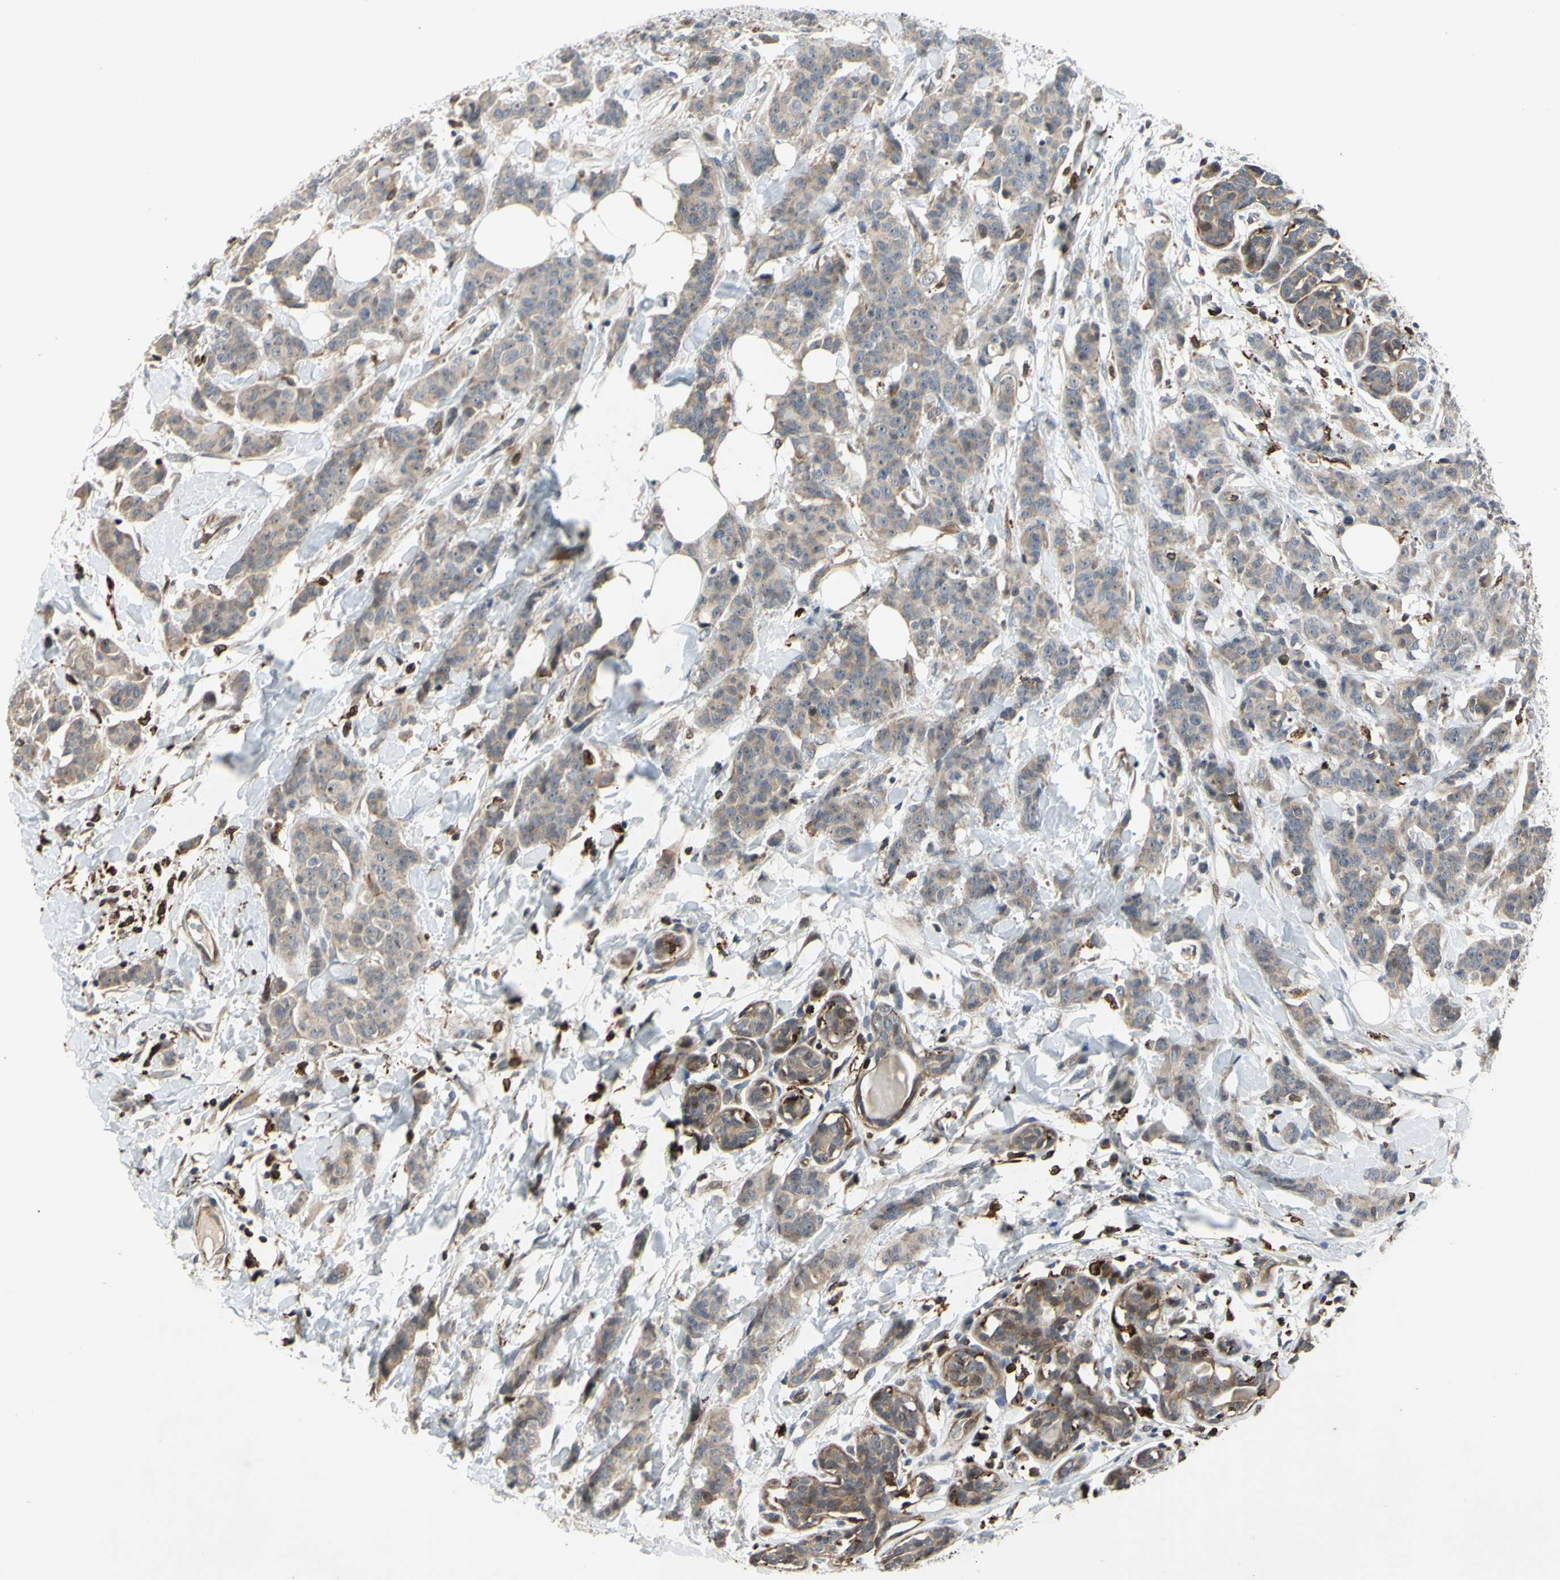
{"staining": {"intensity": "weak", "quantity": ">75%", "location": "cytoplasmic/membranous"}, "tissue": "breast cancer", "cell_type": "Tumor cells", "image_type": "cancer", "snomed": [{"axis": "morphology", "description": "Normal tissue, NOS"}, {"axis": "morphology", "description": "Duct carcinoma"}, {"axis": "topography", "description": "Breast"}], "caption": "Tumor cells demonstrate weak cytoplasmic/membranous staining in about >75% of cells in breast intraductal carcinoma.", "gene": "PLXNA2", "patient": {"sex": "female", "age": 40}}